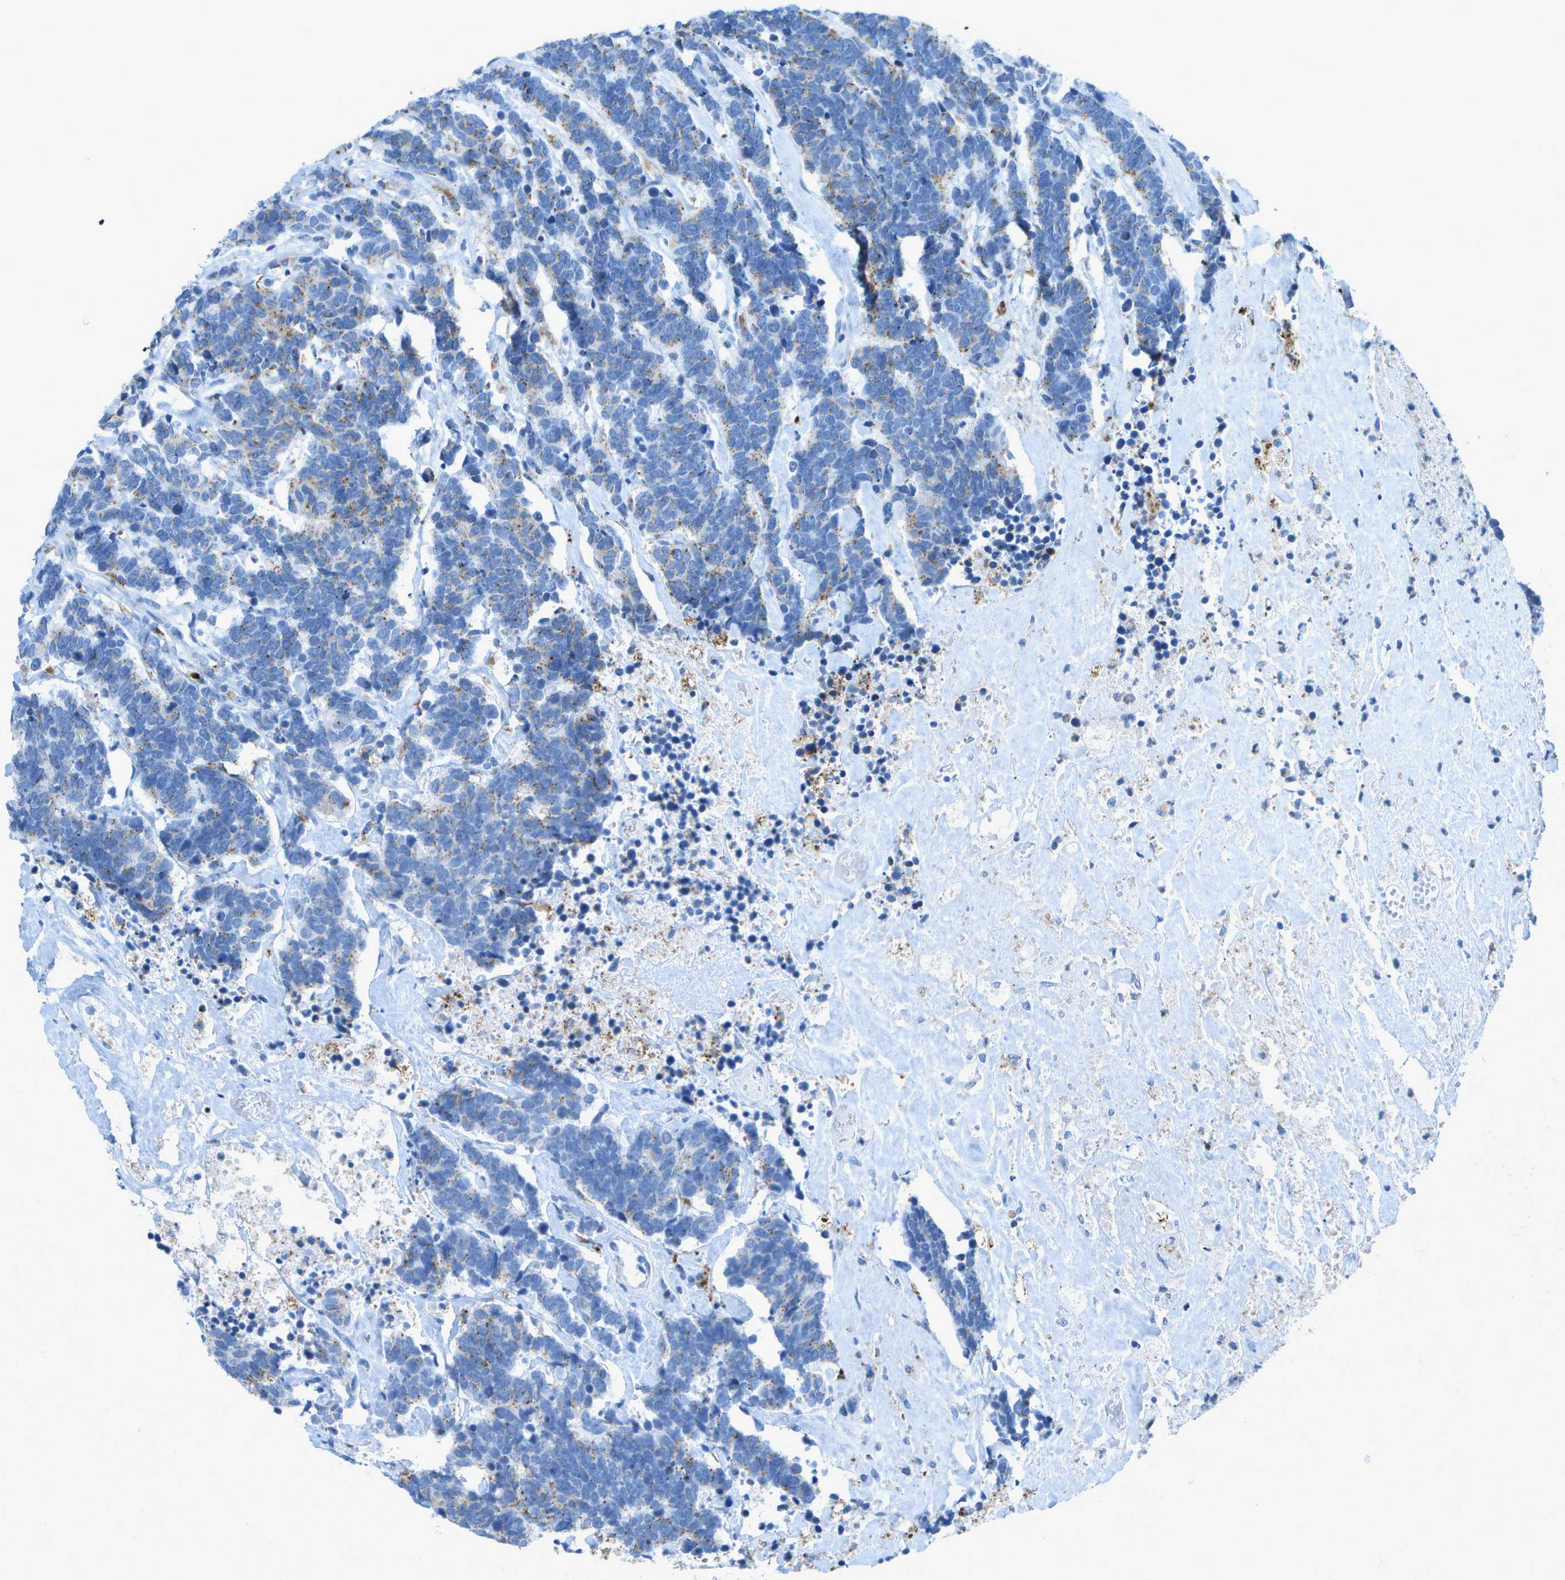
{"staining": {"intensity": "weak", "quantity": "<25%", "location": "cytoplasmic/membranous"}, "tissue": "carcinoid", "cell_type": "Tumor cells", "image_type": "cancer", "snomed": [{"axis": "morphology", "description": "Carcinoma, NOS"}, {"axis": "morphology", "description": "Carcinoid, malignant, NOS"}, {"axis": "topography", "description": "Urinary bladder"}], "caption": "Immunohistochemistry (IHC) image of neoplastic tissue: human carcinoid stained with DAB exhibits no significant protein staining in tumor cells.", "gene": "PRCP", "patient": {"sex": "male", "age": 57}}